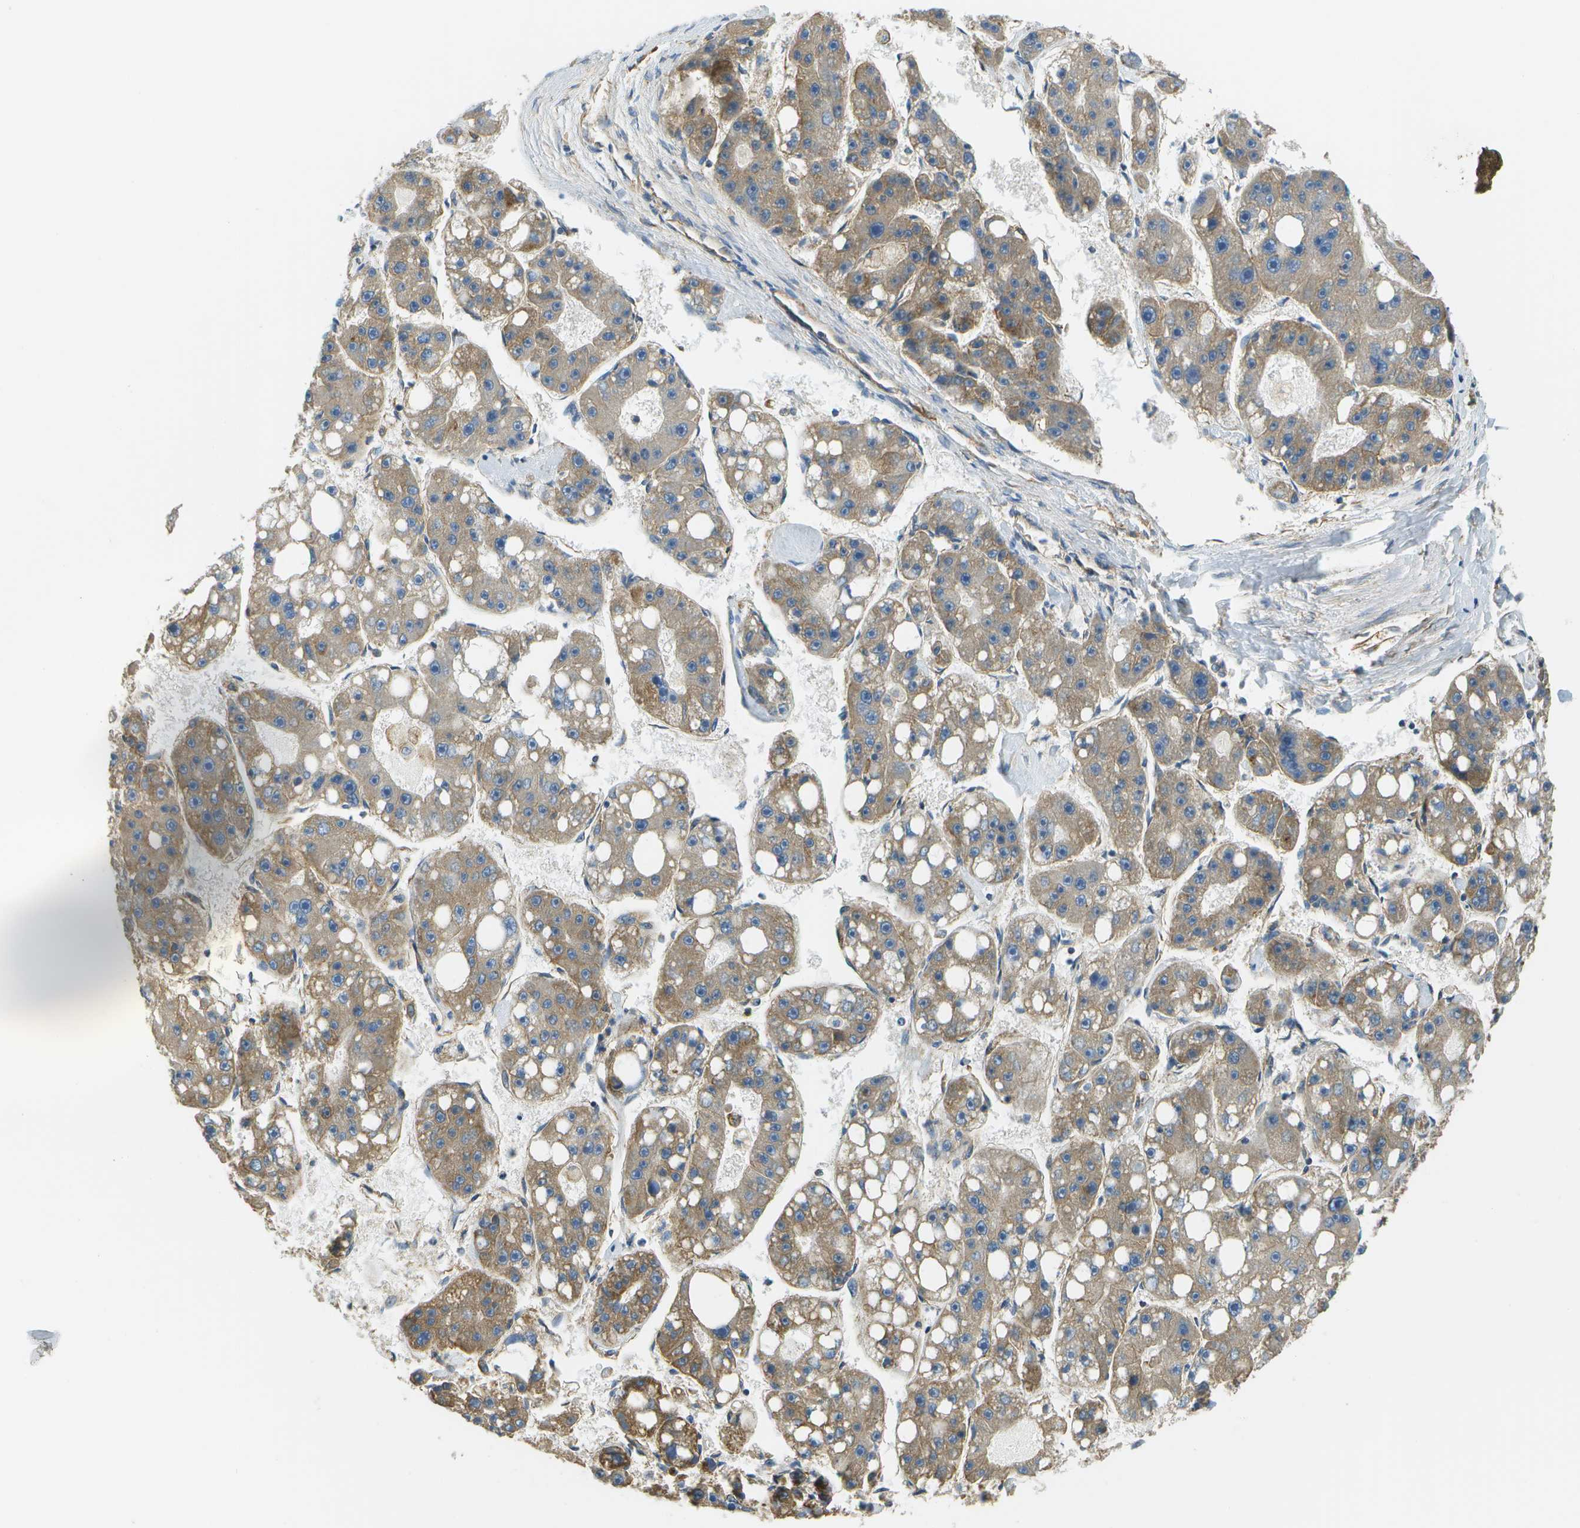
{"staining": {"intensity": "moderate", "quantity": "25%-75%", "location": "cytoplasmic/membranous"}, "tissue": "liver cancer", "cell_type": "Tumor cells", "image_type": "cancer", "snomed": [{"axis": "morphology", "description": "Carcinoma, Hepatocellular, NOS"}, {"axis": "topography", "description": "Liver"}], "caption": "Immunohistochemistry (IHC) of liver hepatocellular carcinoma reveals medium levels of moderate cytoplasmic/membranous expression in approximately 25%-75% of tumor cells.", "gene": "CLTC", "patient": {"sex": "female", "age": 61}}